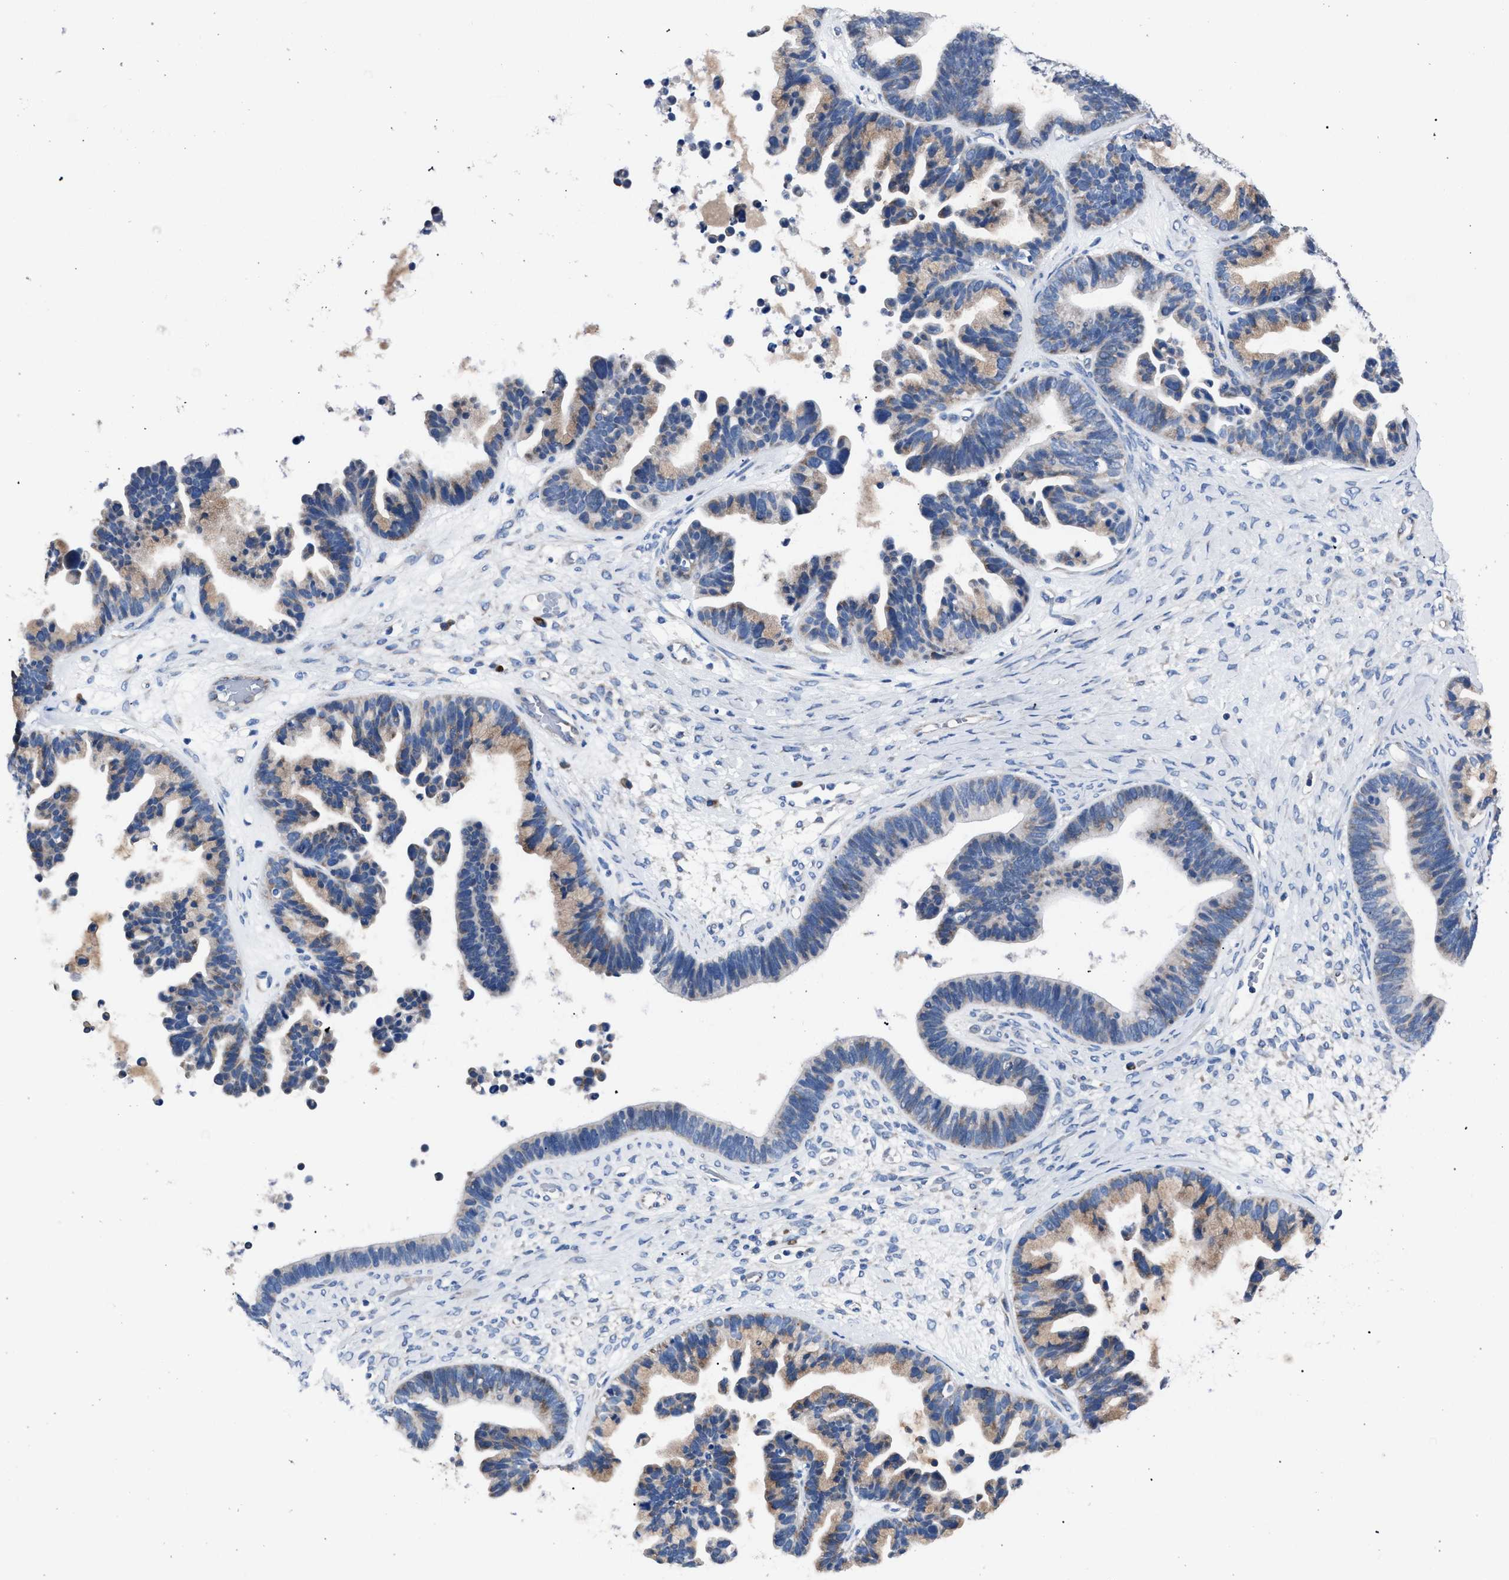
{"staining": {"intensity": "weak", "quantity": "<25%", "location": "cytoplasmic/membranous"}, "tissue": "ovarian cancer", "cell_type": "Tumor cells", "image_type": "cancer", "snomed": [{"axis": "morphology", "description": "Cystadenocarcinoma, serous, NOS"}, {"axis": "topography", "description": "Ovary"}], "caption": "A micrograph of ovarian serous cystadenocarcinoma stained for a protein displays no brown staining in tumor cells.", "gene": "CRYZ", "patient": {"sex": "female", "age": 56}}